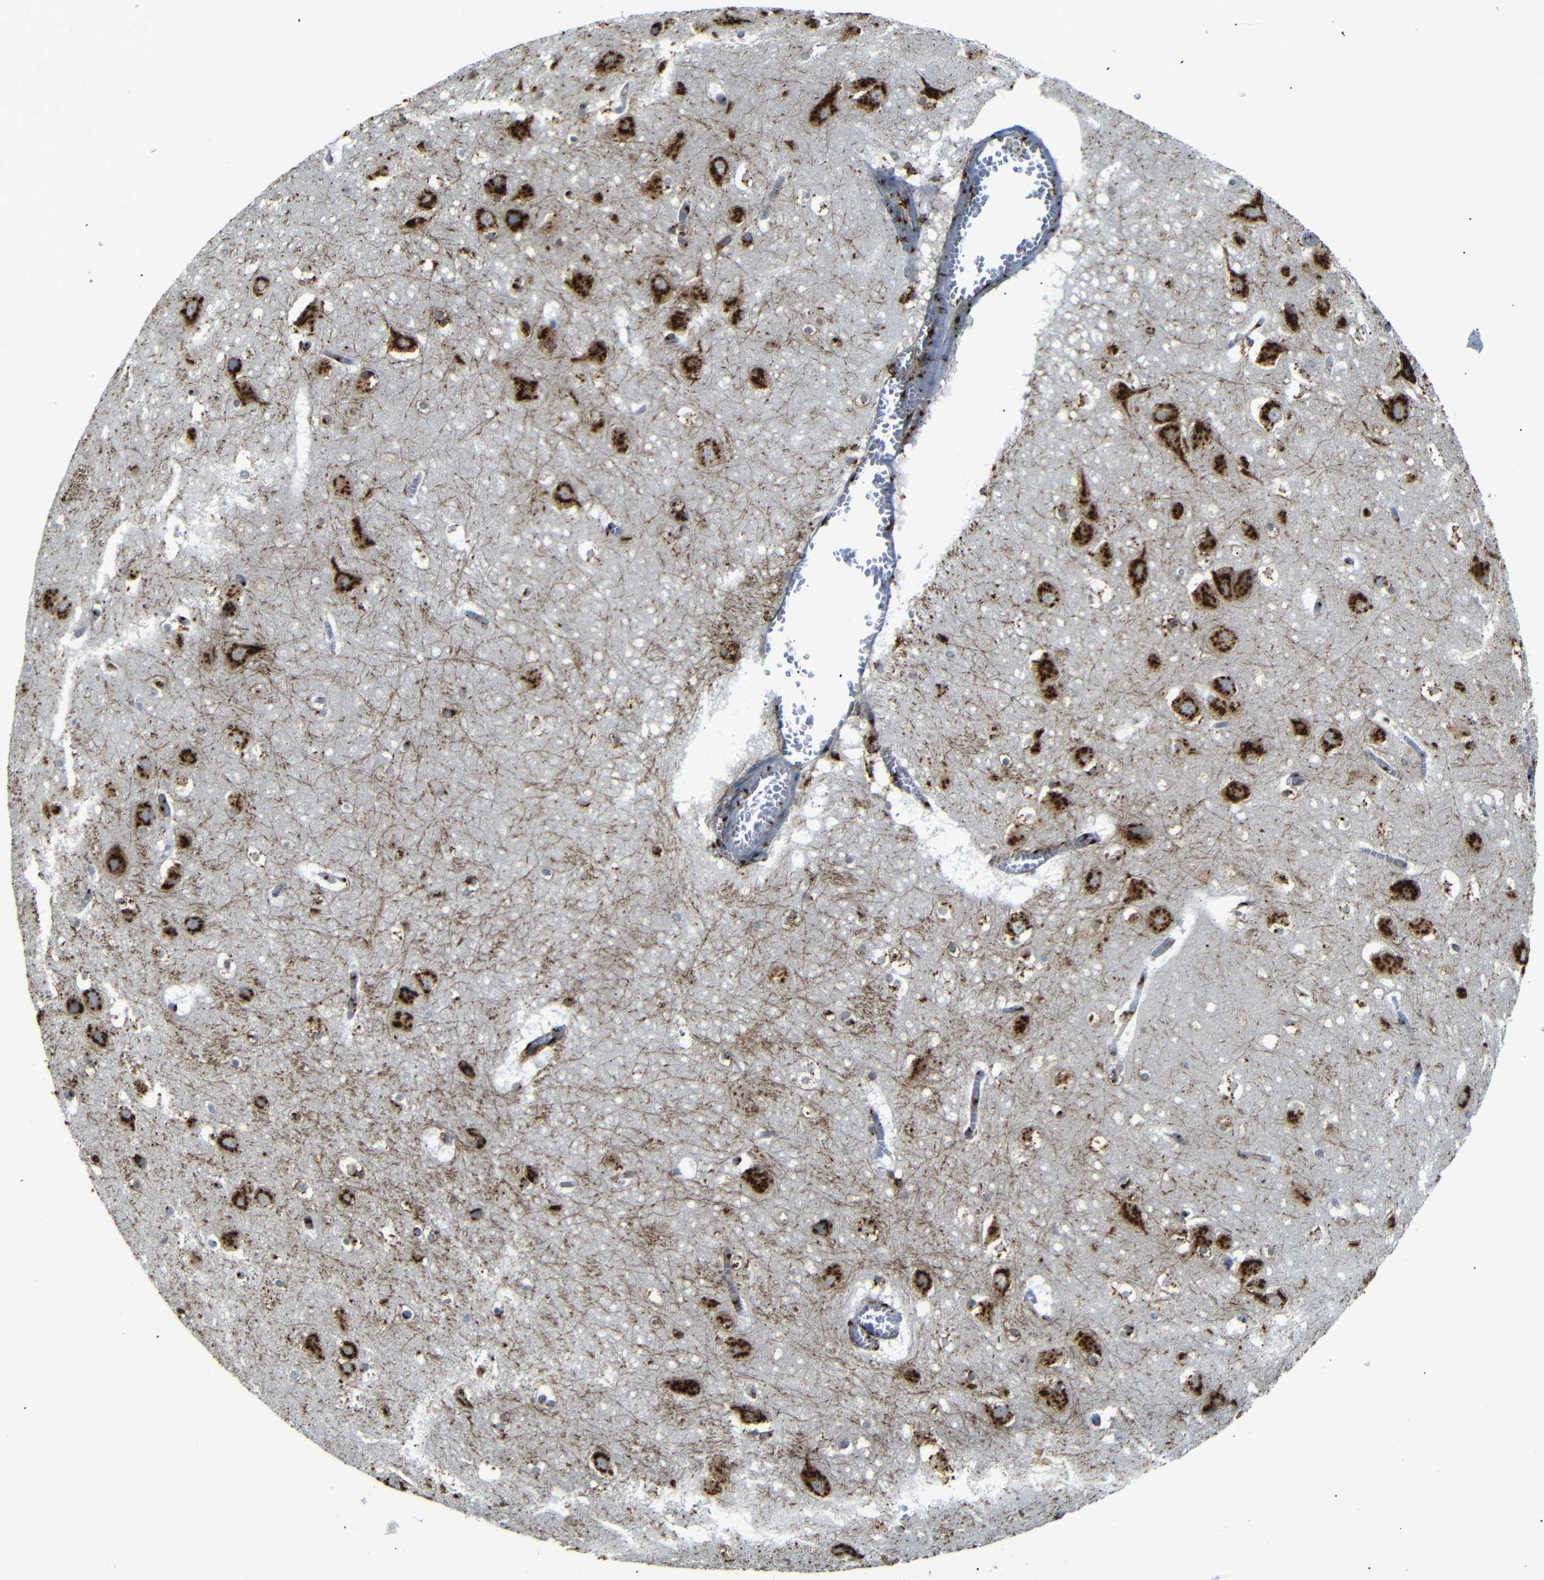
{"staining": {"intensity": "strong", "quantity": ">75%", "location": "cytoplasmic/membranous"}, "tissue": "hippocampus", "cell_type": "Glial cells", "image_type": "normal", "snomed": [{"axis": "morphology", "description": "Normal tissue, NOS"}, {"axis": "topography", "description": "Hippocampus"}], "caption": "IHC of benign hippocampus shows high levels of strong cytoplasmic/membranous expression in about >75% of glial cells.", "gene": "TGOLN2", "patient": {"sex": "male", "age": 45}}